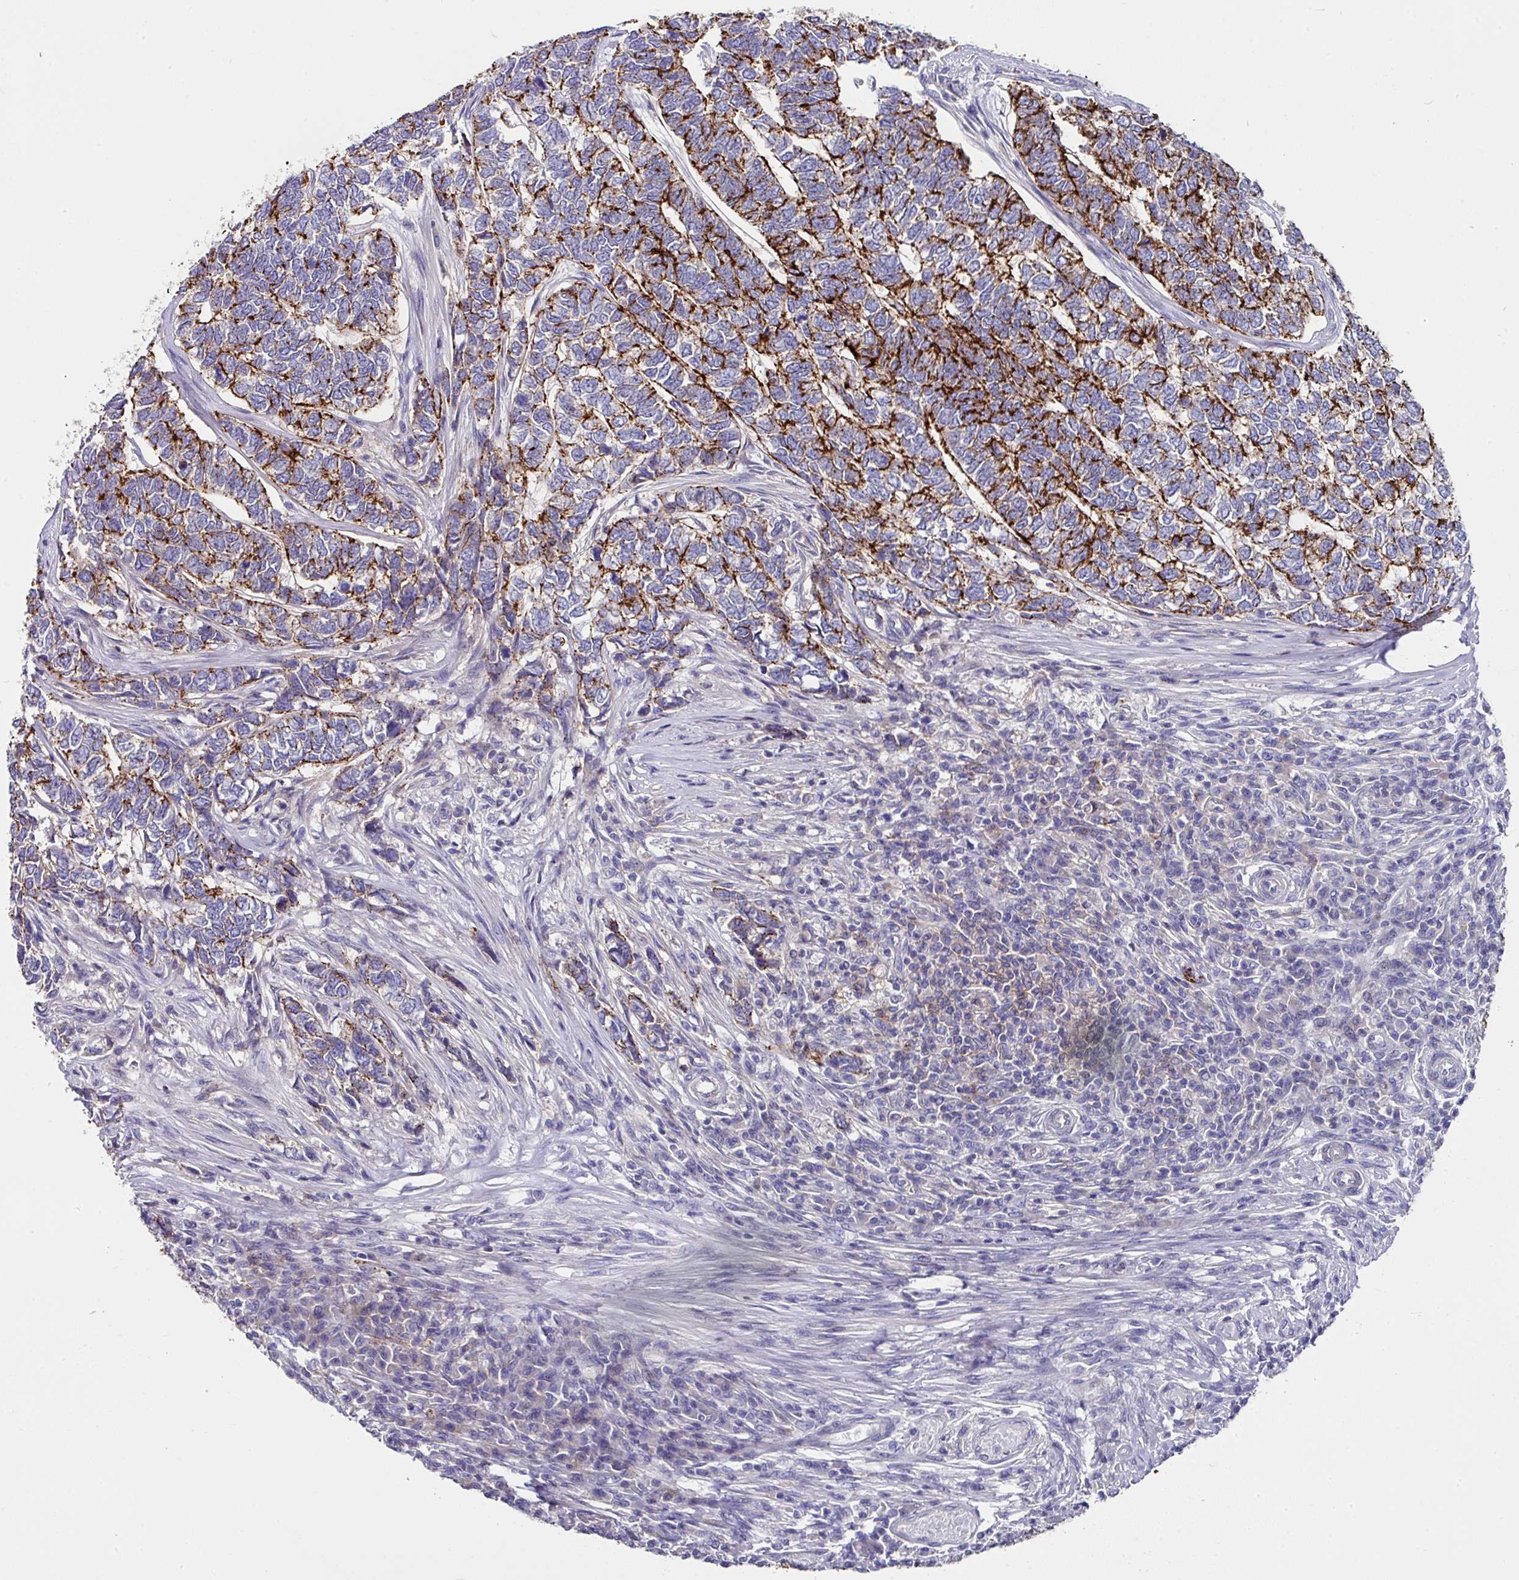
{"staining": {"intensity": "strong", "quantity": "25%-75%", "location": "cytoplasmic/membranous"}, "tissue": "skin cancer", "cell_type": "Tumor cells", "image_type": "cancer", "snomed": [{"axis": "morphology", "description": "Basal cell carcinoma"}, {"axis": "topography", "description": "Skin"}], "caption": "Tumor cells show high levels of strong cytoplasmic/membranous positivity in approximately 25%-75% of cells in basal cell carcinoma (skin).", "gene": "CLDN1", "patient": {"sex": "female", "age": 65}}